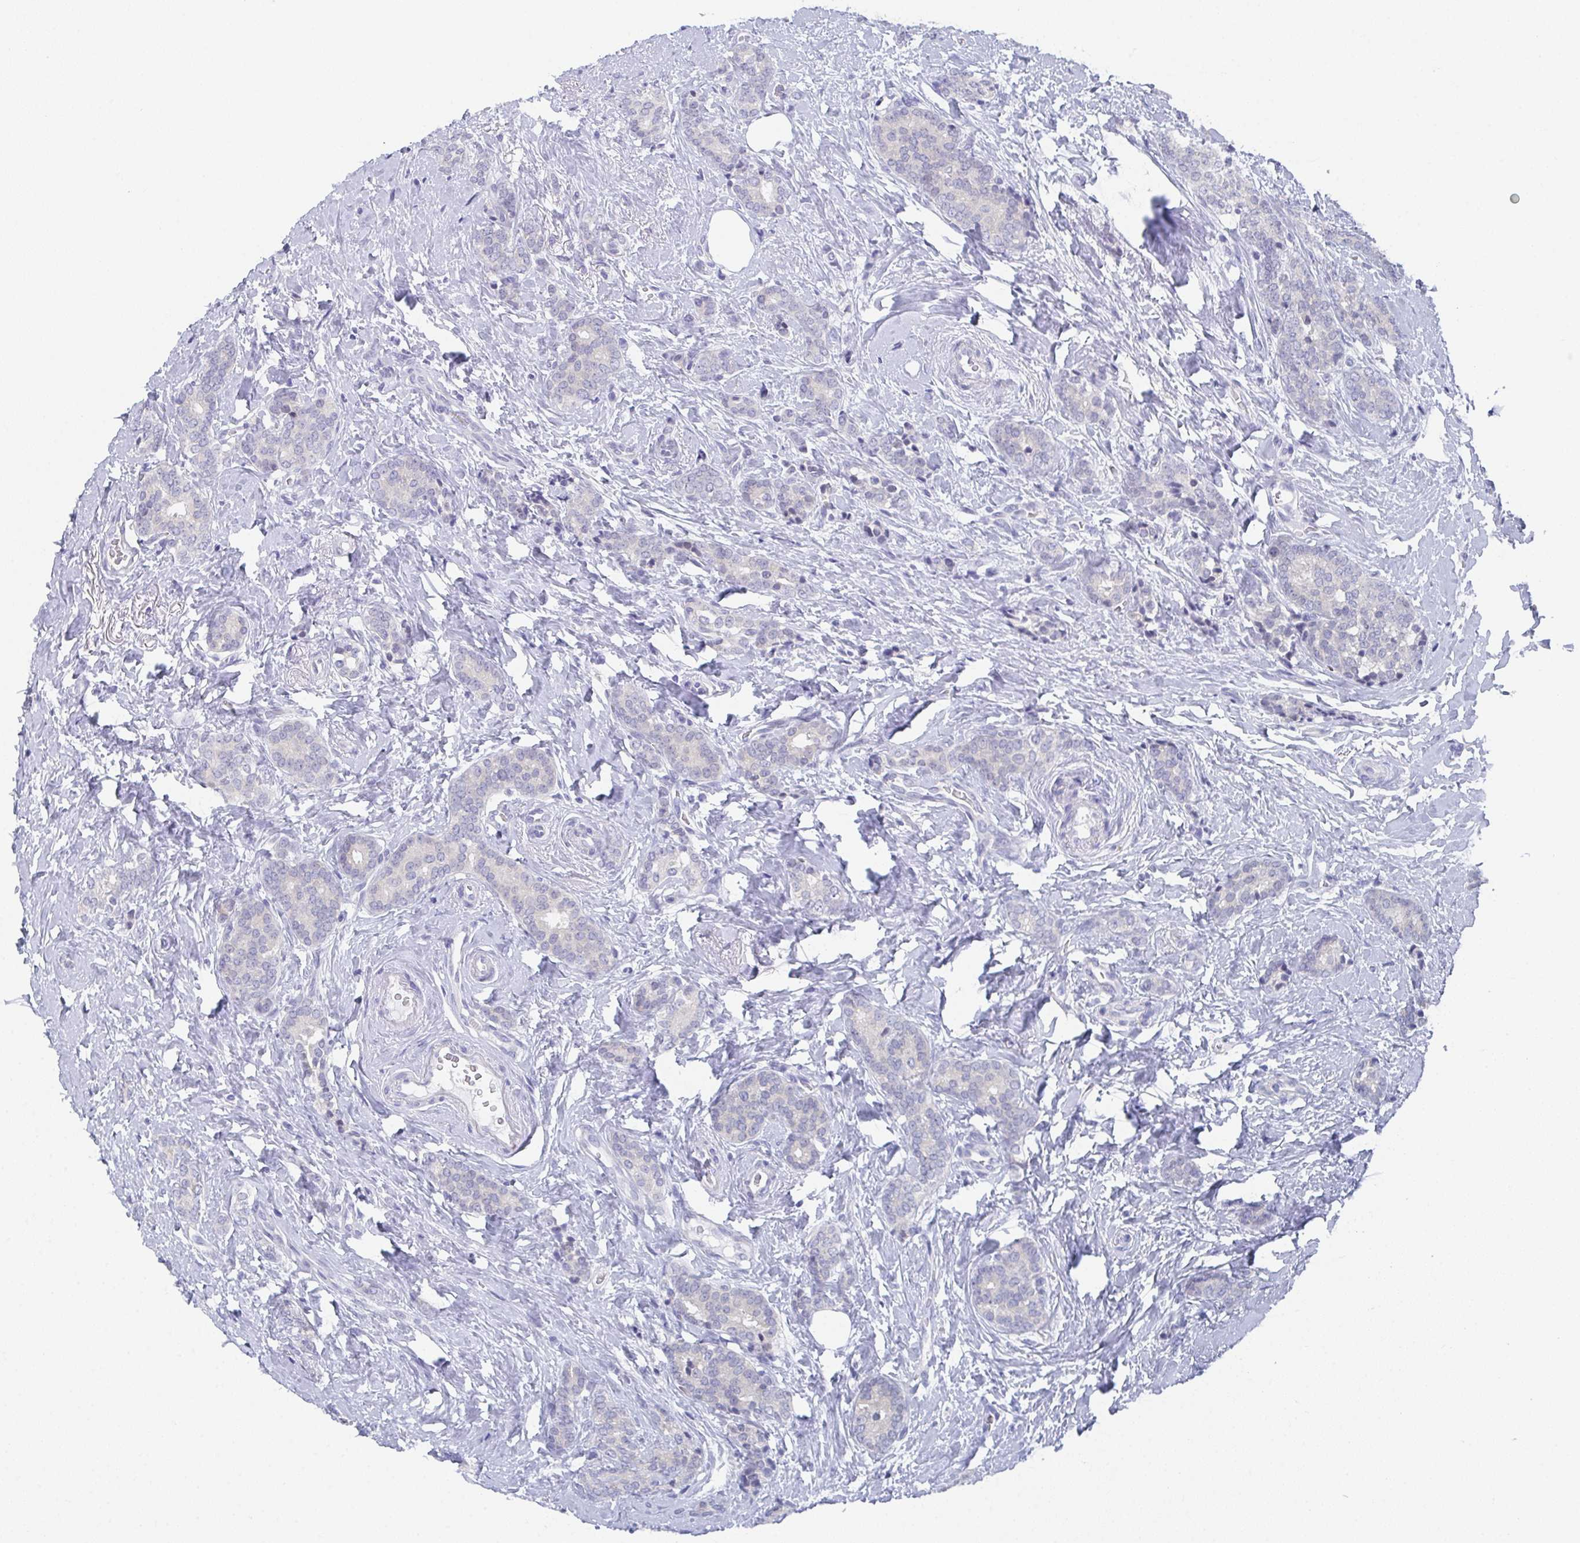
{"staining": {"intensity": "negative", "quantity": "none", "location": "none"}, "tissue": "breast cancer", "cell_type": "Tumor cells", "image_type": "cancer", "snomed": [{"axis": "morphology", "description": "Normal tissue, NOS"}, {"axis": "morphology", "description": "Duct carcinoma"}, {"axis": "topography", "description": "Breast"}], "caption": "An immunohistochemistry (IHC) histopathology image of breast cancer (infiltrating ductal carcinoma) is shown. There is no staining in tumor cells of breast cancer (infiltrating ductal carcinoma).", "gene": "DYDC2", "patient": {"sex": "female", "age": 77}}